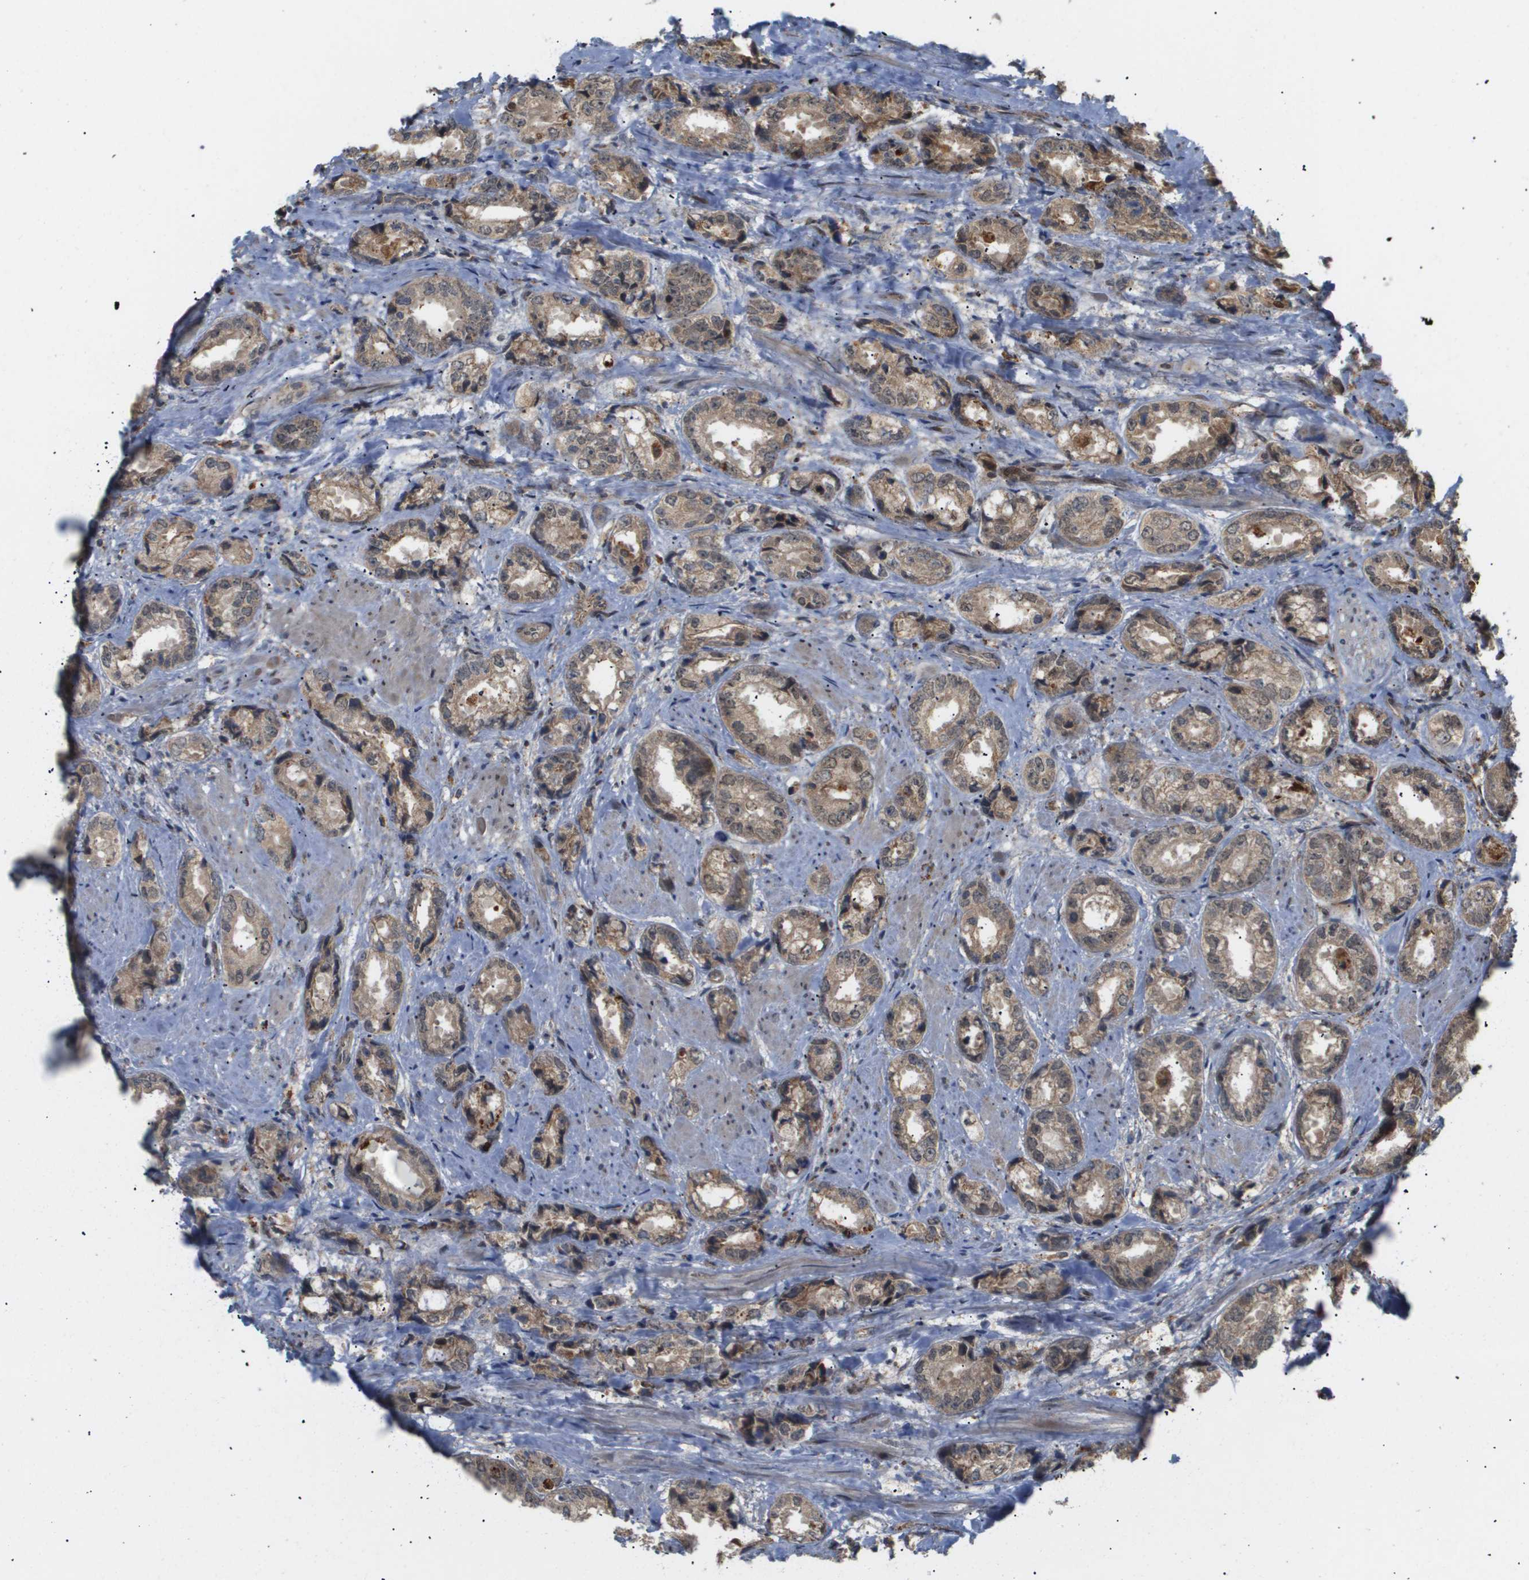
{"staining": {"intensity": "weak", "quantity": ">75%", "location": "cytoplasmic/membranous"}, "tissue": "prostate cancer", "cell_type": "Tumor cells", "image_type": "cancer", "snomed": [{"axis": "morphology", "description": "Adenocarcinoma, High grade"}, {"axis": "topography", "description": "Prostate"}], "caption": "There is low levels of weak cytoplasmic/membranous expression in tumor cells of high-grade adenocarcinoma (prostate), as demonstrated by immunohistochemical staining (brown color).", "gene": "PDGFB", "patient": {"sex": "male", "age": 61}}